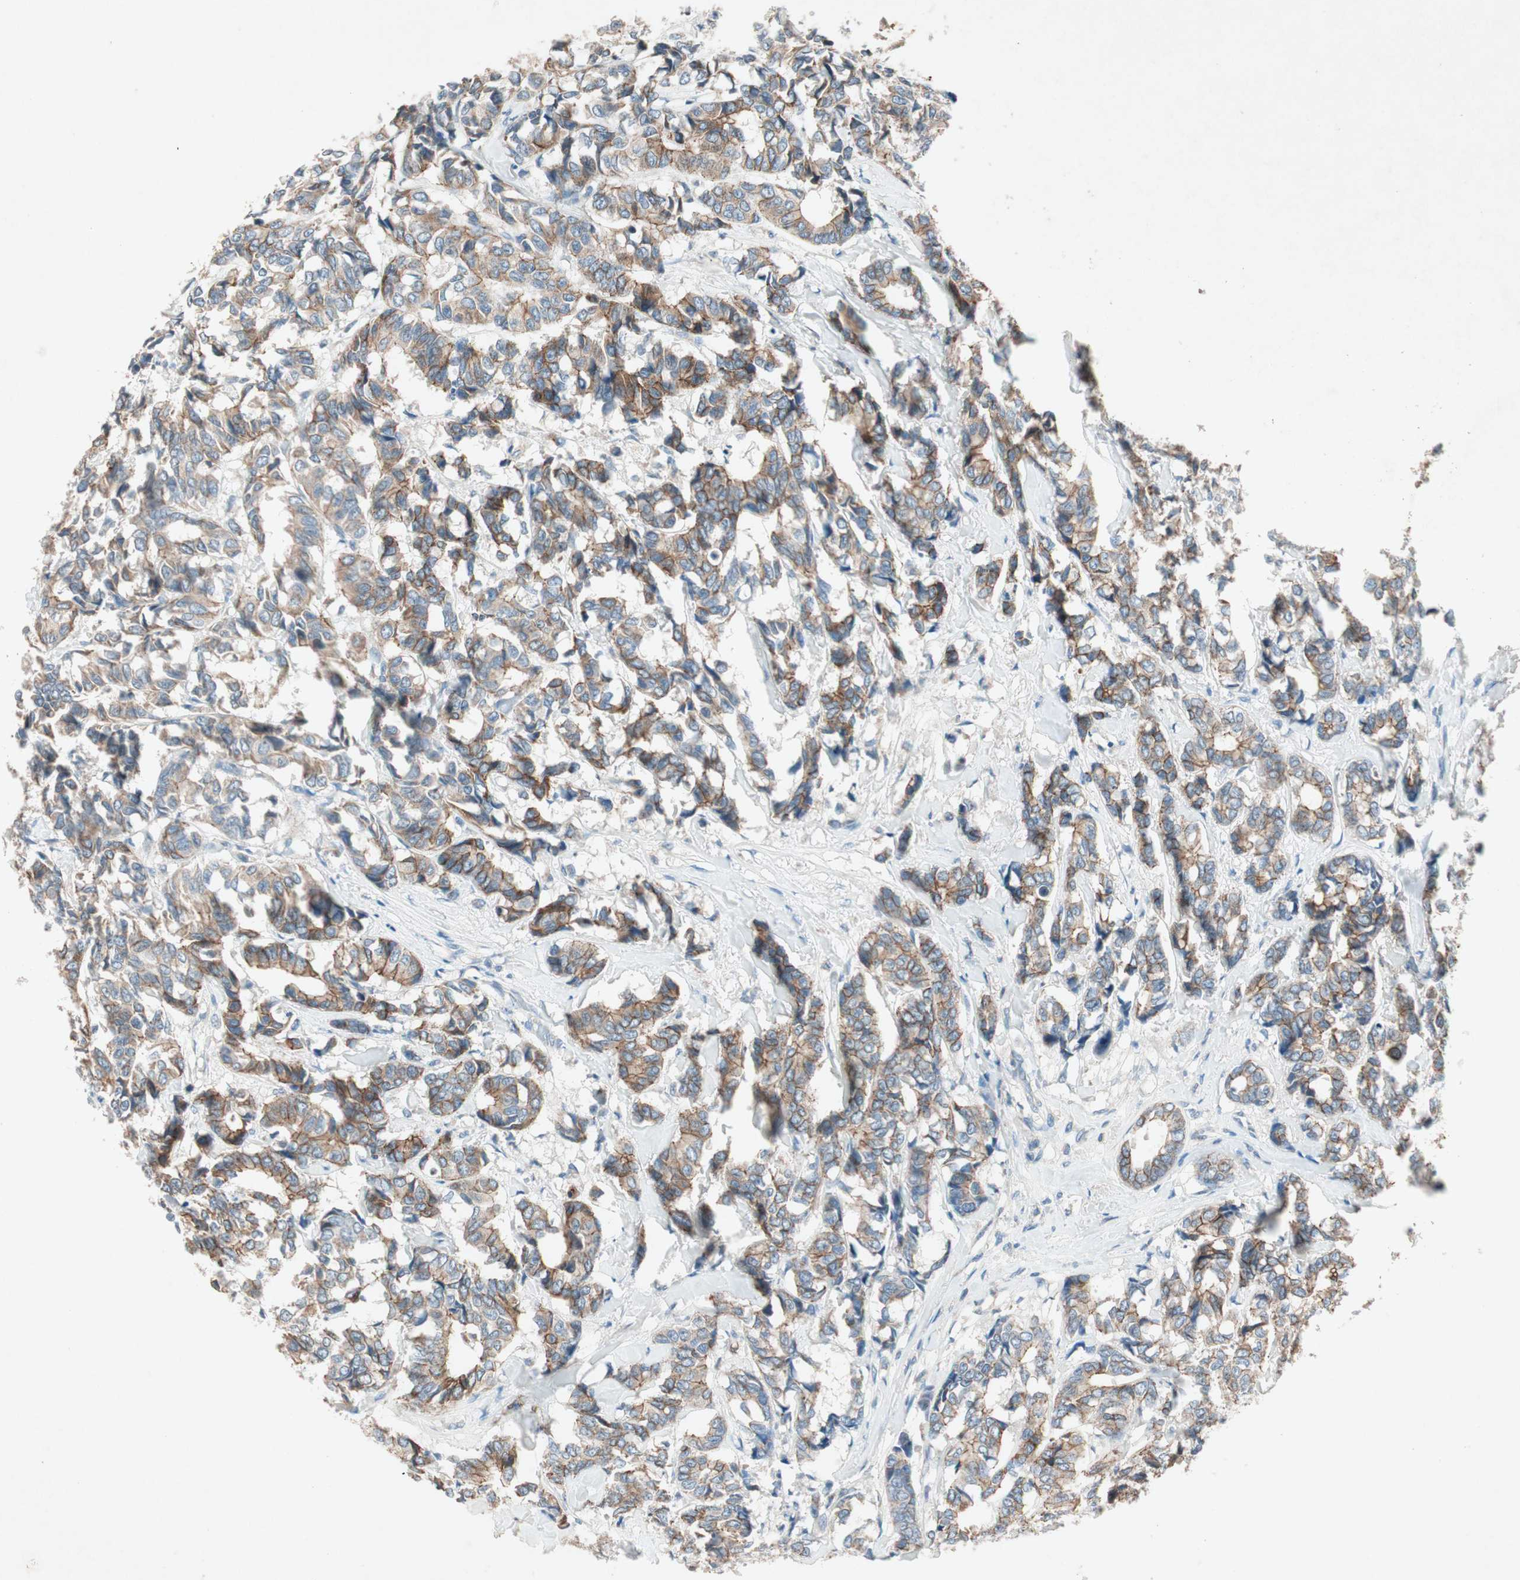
{"staining": {"intensity": "moderate", "quantity": "25%-75%", "location": "cytoplasmic/membranous"}, "tissue": "breast cancer", "cell_type": "Tumor cells", "image_type": "cancer", "snomed": [{"axis": "morphology", "description": "Duct carcinoma"}, {"axis": "topography", "description": "Breast"}], "caption": "This is a histology image of IHC staining of breast intraductal carcinoma, which shows moderate staining in the cytoplasmic/membranous of tumor cells.", "gene": "NKAIN1", "patient": {"sex": "female", "age": 87}}